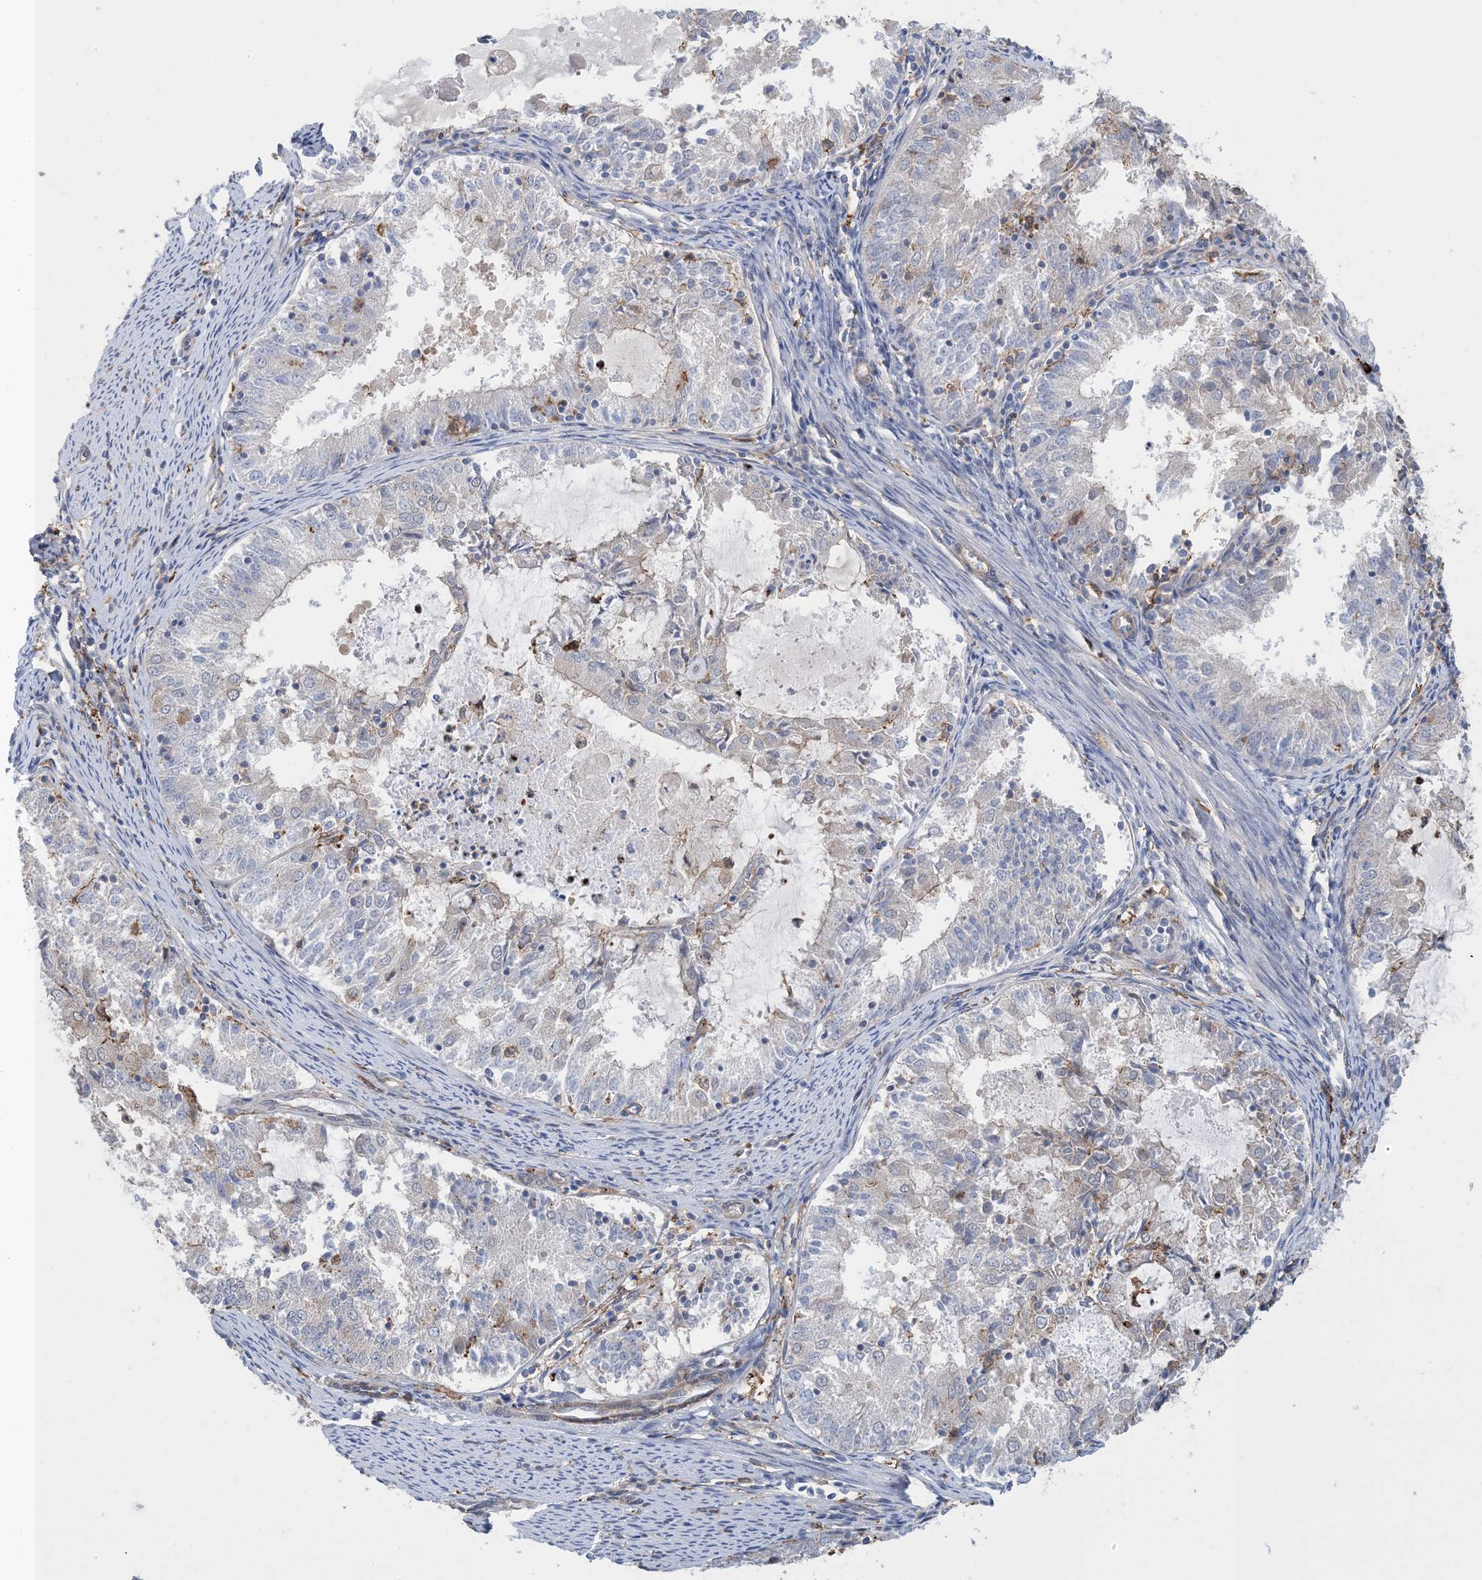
{"staining": {"intensity": "negative", "quantity": "none", "location": "none"}, "tissue": "endometrial cancer", "cell_type": "Tumor cells", "image_type": "cancer", "snomed": [{"axis": "morphology", "description": "Adenocarcinoma, NOS"}, {"axis": "topography", "description": "Endometrium"}], "caption": "An immunohistochemistry (IHC) photomicrograph of adenocarcinoma (endometrial) is shown. There is no staining in tumor cells of adenocarcinoma (endometrial).", "gene": "HS1BP3", "patient": {"sex": "female", "age": 57}}